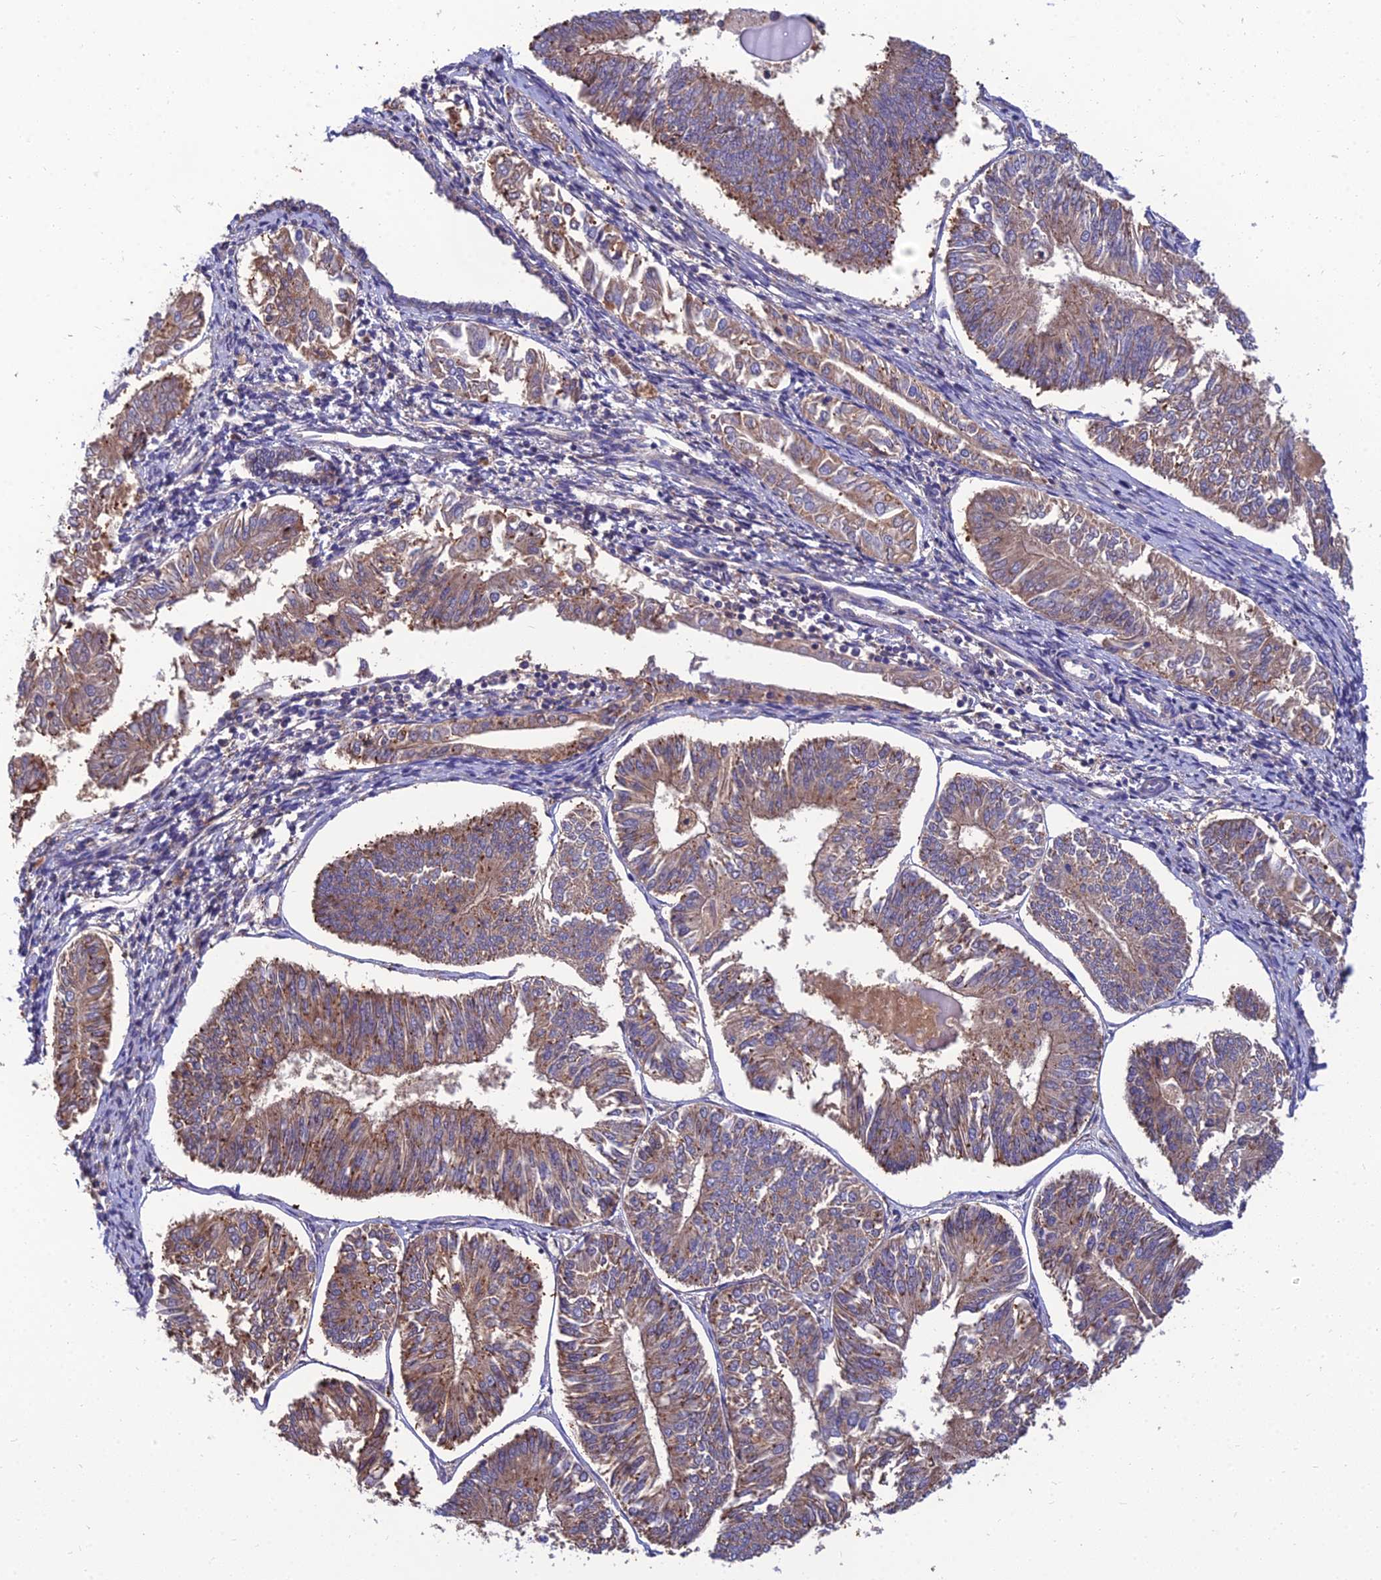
{"staining": {"intensity": "moderate", "quantity": ">75%", "location": "cytoplasmic/membranous"}, "tissue": "endometrial cancer", "cell_type": "Tumor cells", "image_type": "cancer", "snomed": [{"axis": "morphology", "description": "Adenocarcinoma, NOS"}, {"axis": "topography", "description": "Endometrium"}], "caption": "Adenocarcinoma (endometrial) was stained to show a protein in brown. There is medium levels of moderate cytoplasmic/membranous positivity in approximately >75% of tumor cells.", "gene": "UMAD1", "patient": {"sex": "female", "age": 58}}